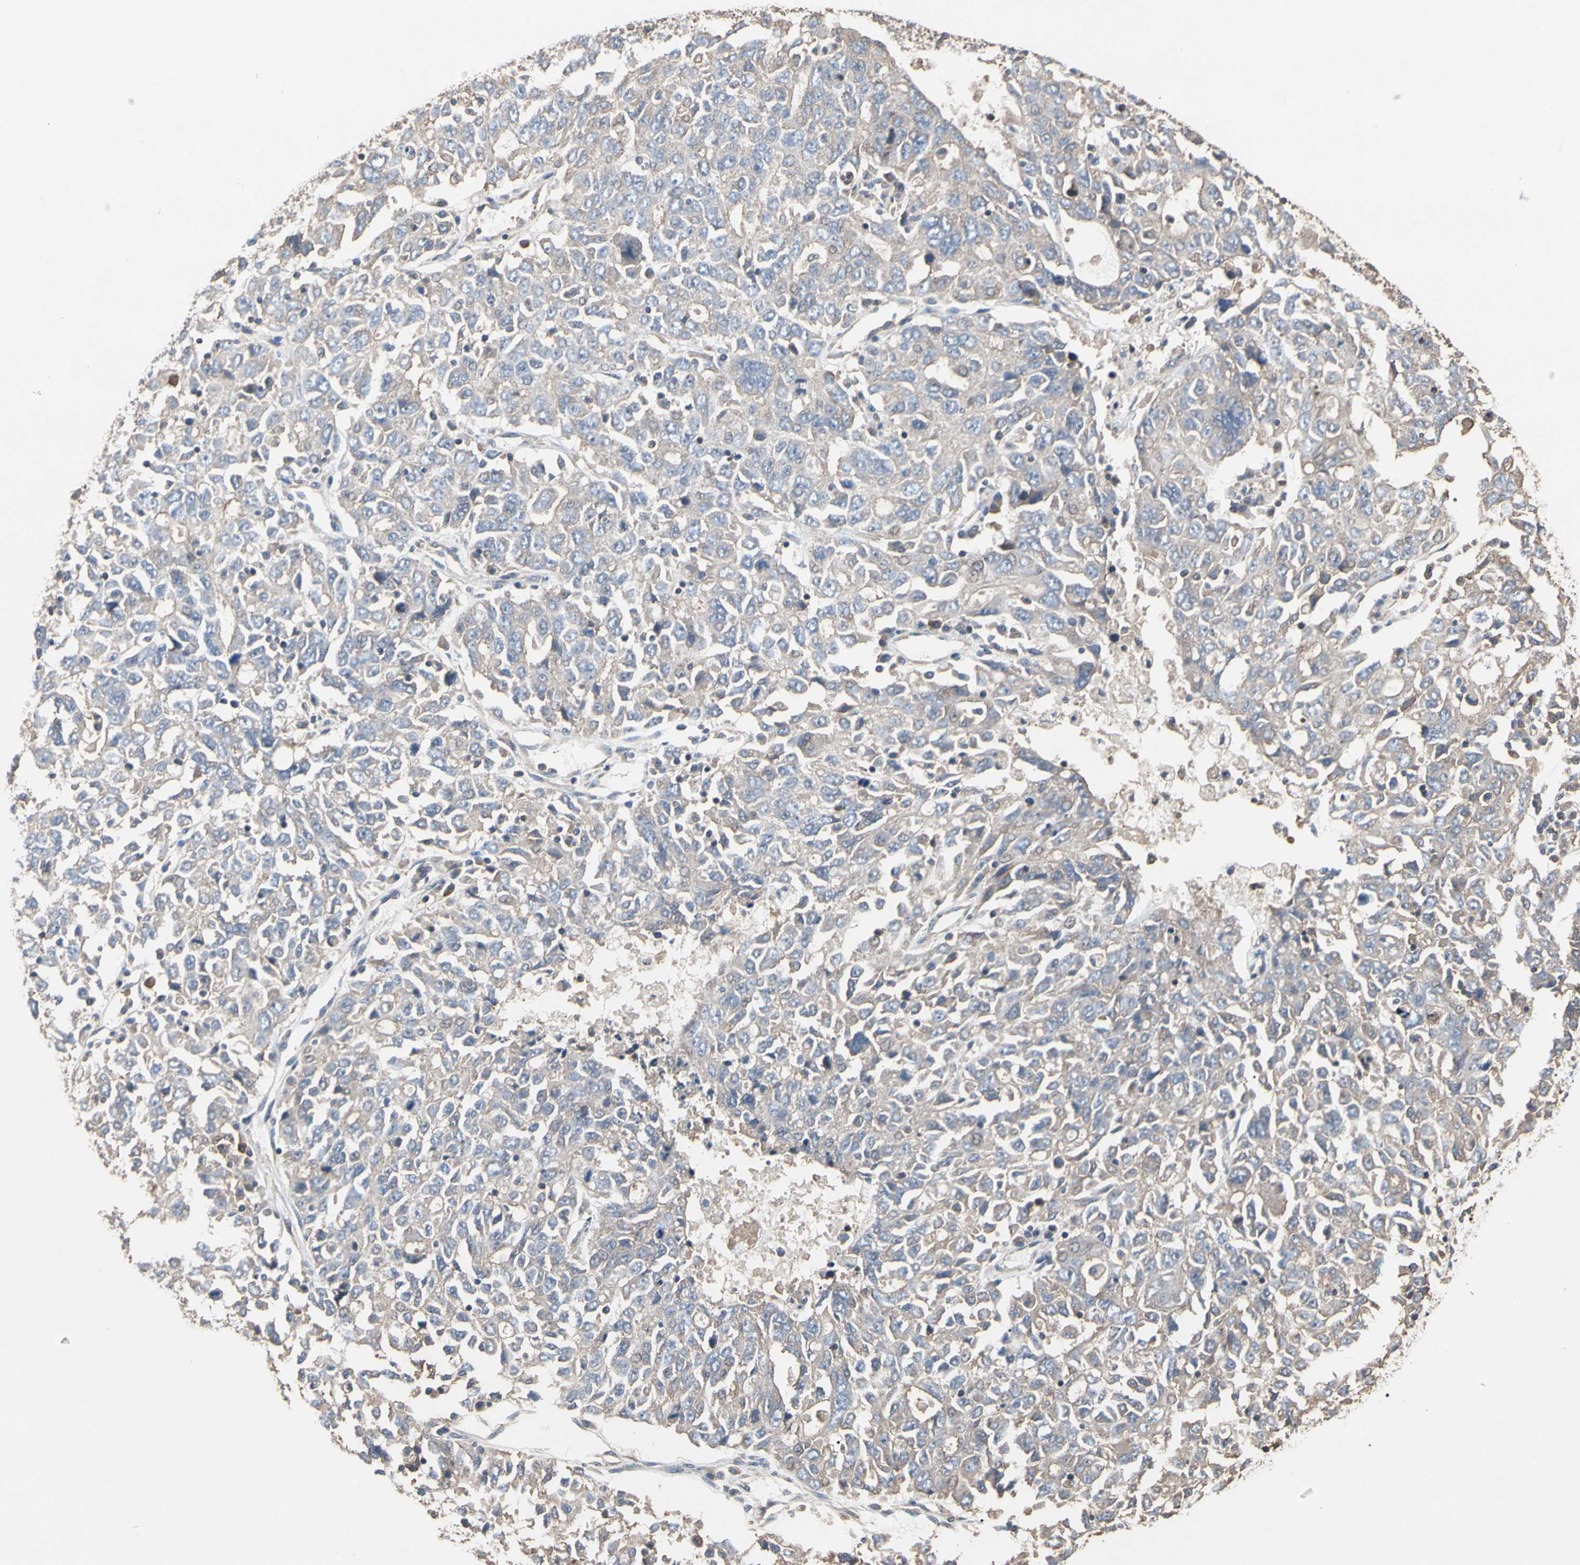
{"staining": {"intensity": "weak", "quantity": "25%-75%", "location": "cytoplasmic/membranous"}, "tissue": "ovarian cancer", "cell_type": "Tumor cells", "image_type": "cancer", "snomed": [{"axis": "morphology", "description": "Carcinoma, endometroid"}, {"axis": "topography", "description": "Ovary"}], "caption": "The photomicrograph displays a brown stain indicating the presence of a protein in the cytoplasmic/membranous of tumor cells in ovarian cancer.", "gene": "PDZK1", "patient": {"sex": "female", "age": 62}}